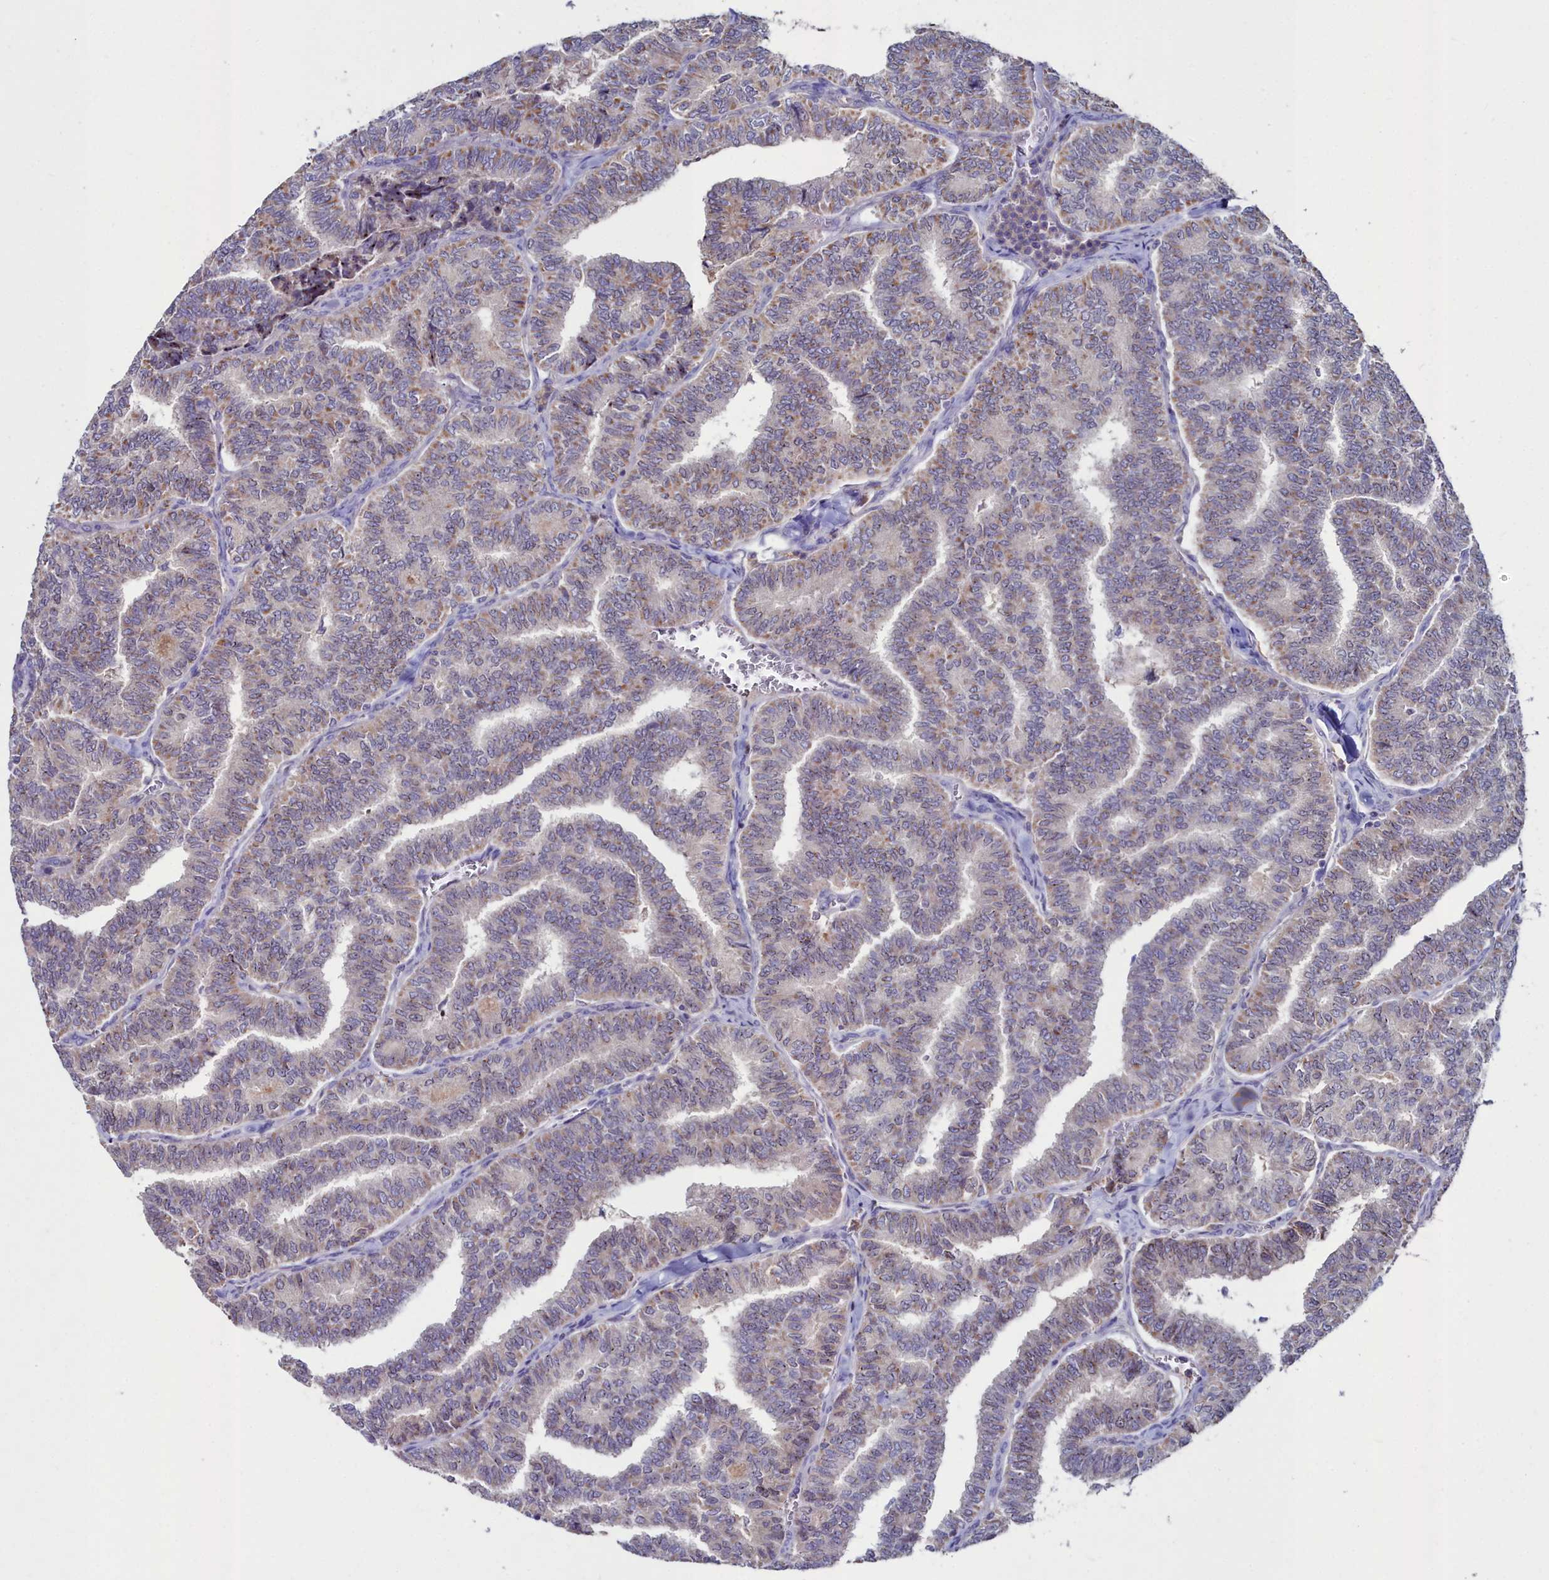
{"staining": {"intensity": "weak", "quantity": "25%-75%", "location": "cytoplasmic/membranous"}, "tissue": "thyroid cancer", "cell_type": "Tumor cells", "image_type": "cancer", "snomed": [{"axis": "morphology", "description": "Papillary adenocarcinoma, NOS"}, {"axis": "topography", "description": "Thyroid gland"}], "caption": "Papillary adenocarcinoma (thyroid) tissue shows weak cytoplasmic/membranous positivity in about 25%-75% of tumor cells, visualized by immunohistochemistry.", "gene": "AMBRA1", "patient": {"sex": "female", "age": 35}}